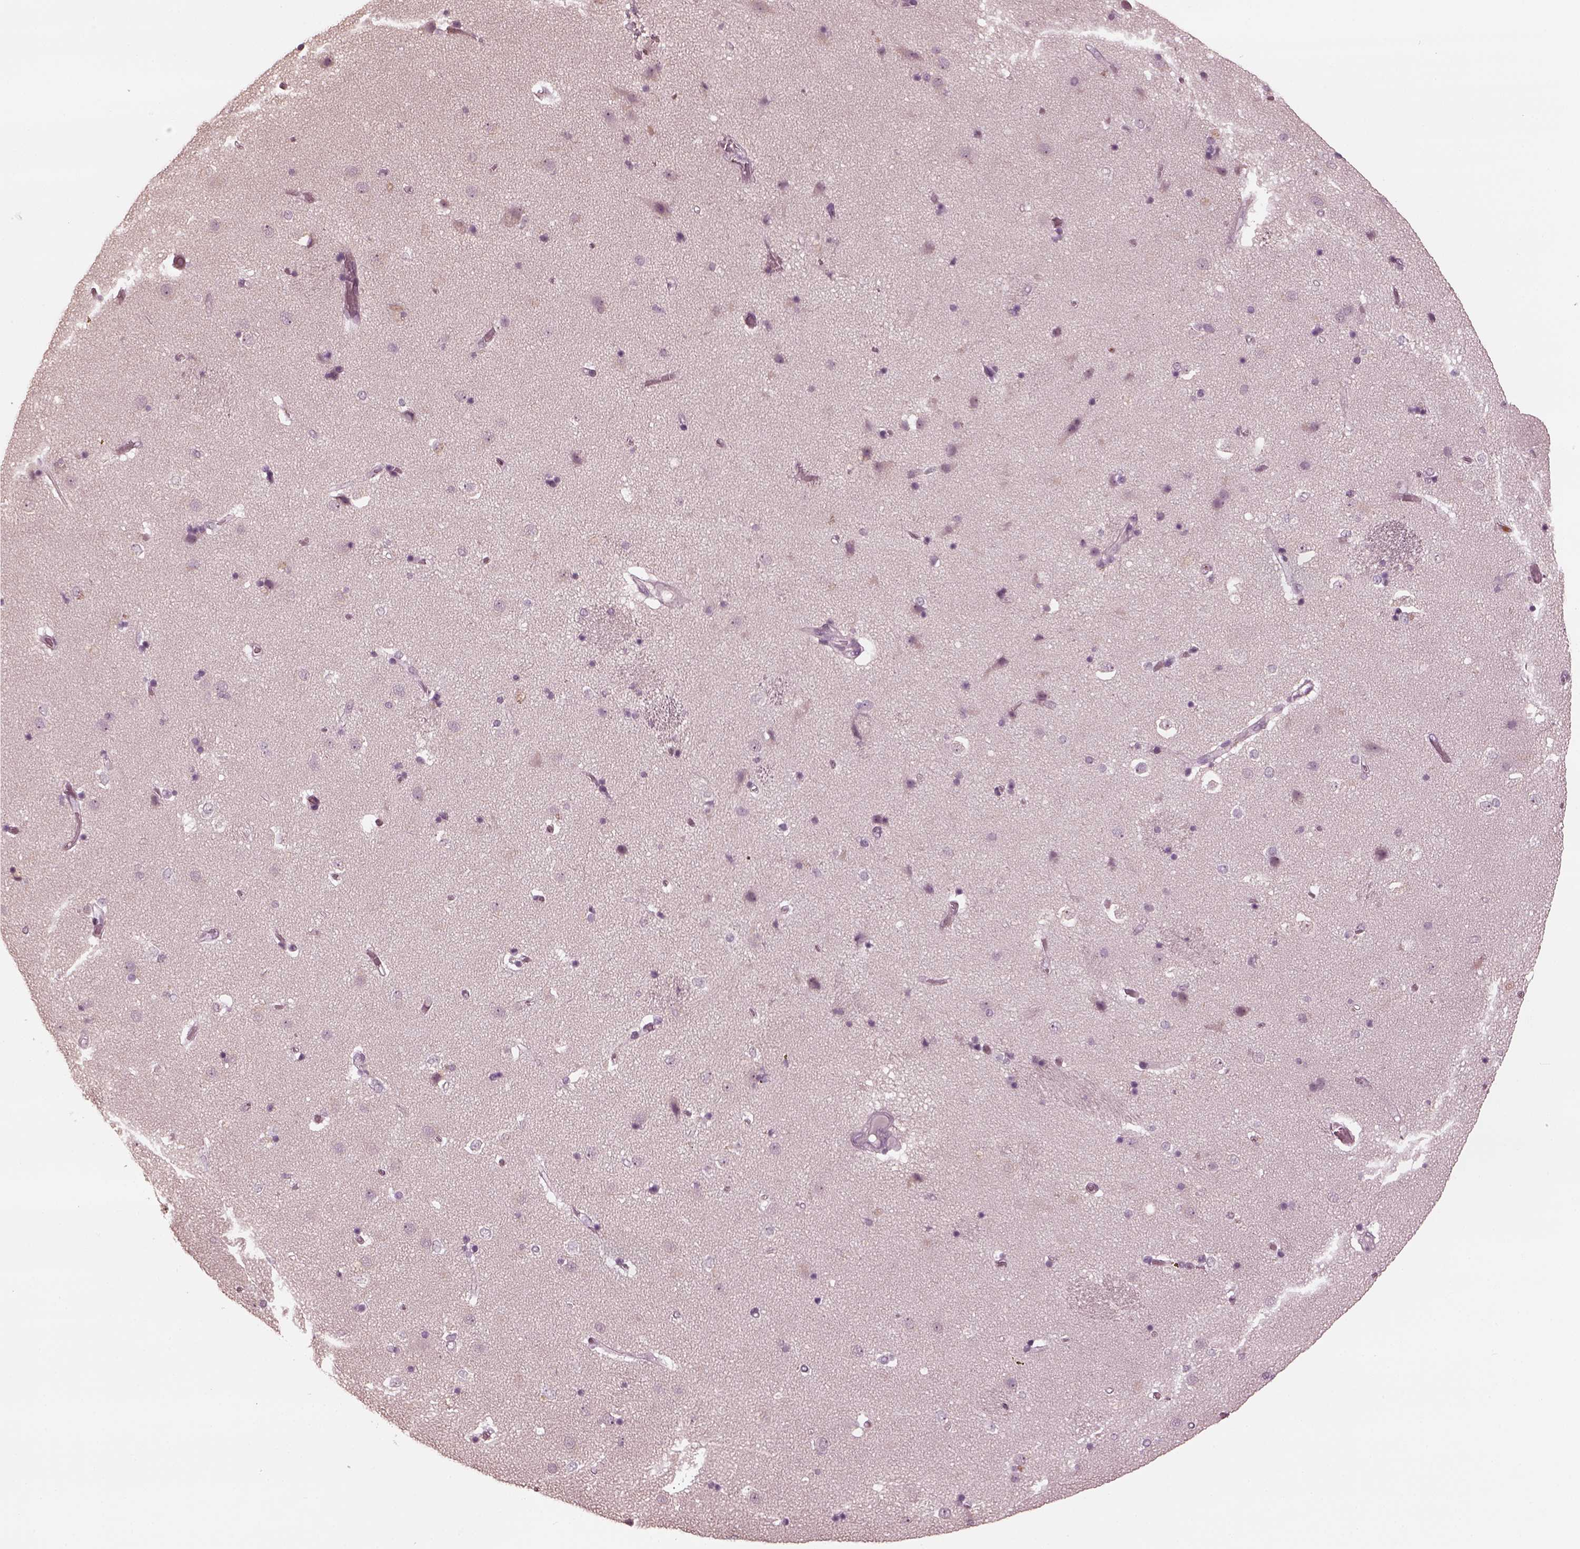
{"staining": {"intensity": "negative", "quantity": "none", "location": "none"}, "tissue": "caudate", "cell_type": "Glial cells", "image_type": "normal", "snomed": [{"axis": "morphology", "description": "Normal tissue, NOS"}, {"axis": "topography", "description": "Lateral ventricle wall"}], "caption": "A photomicrograph of human caudate is negative for staining in glial cells.", "gene": "PSTPIP2", "patient": {"sex": "female", "age": 71}}